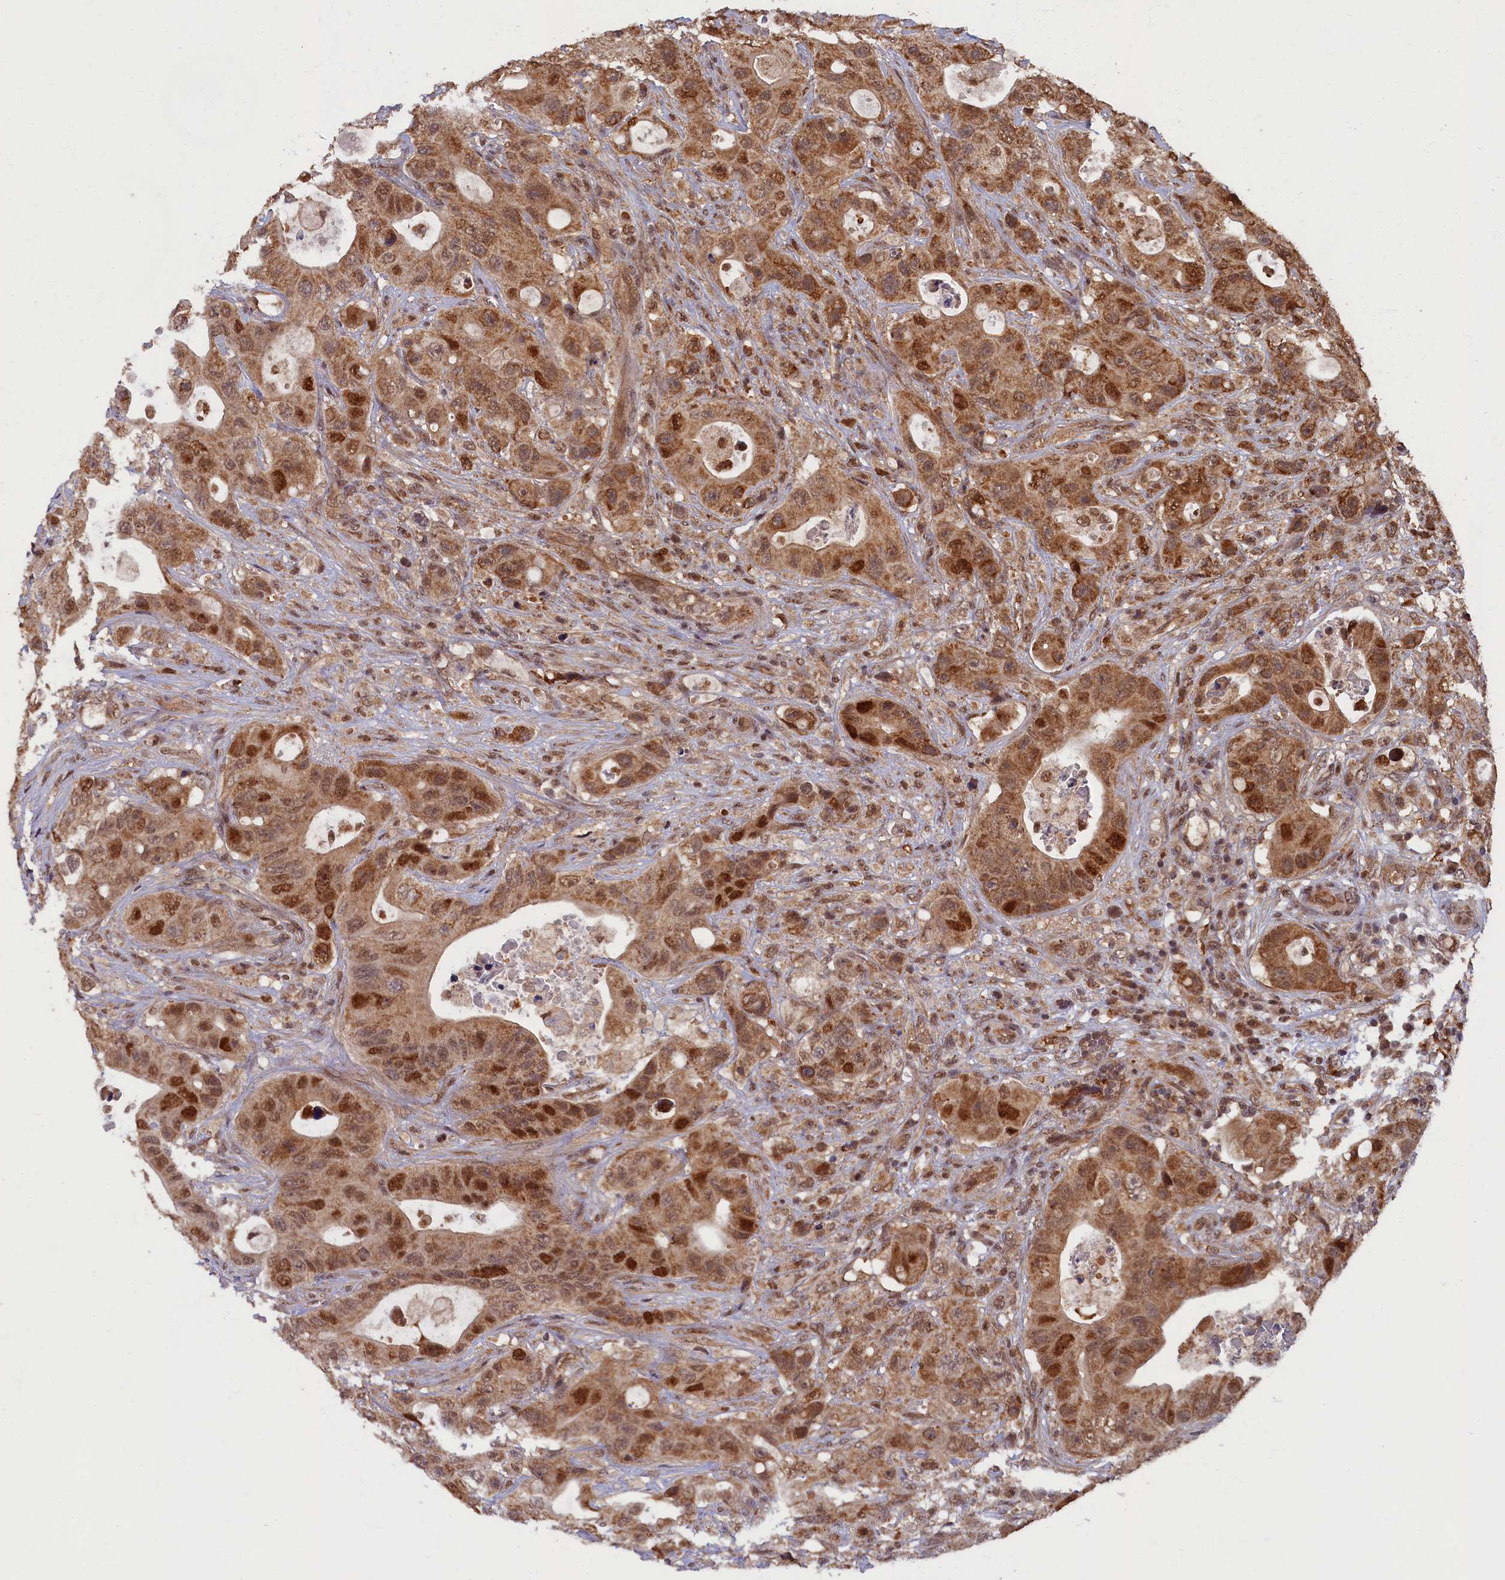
{"staining": {"intensity": "moderate", "quantity": ">75%", "location": "cytoplasmic/membranous,nuclear"}, "tissue": "colorectal cancer", "cell_type": "Tumor cells", "image_type": "cancer", "snomed": [{"axis": "morphology", "description": "Adenocarcinoma, NOS"}, {"axis": "topography", "description": "Colon"}], "caption": "Immunohistochemistry (DAB (3,3'-diaminobenzidine)) staining of human colorectal cancer demonstrates moderate cytoplasmic/membranous and nuclear protein expression in about >75% of tumor cells.", "gene": "BRCA1", "patient": {"sex": "female", "age": 46}}